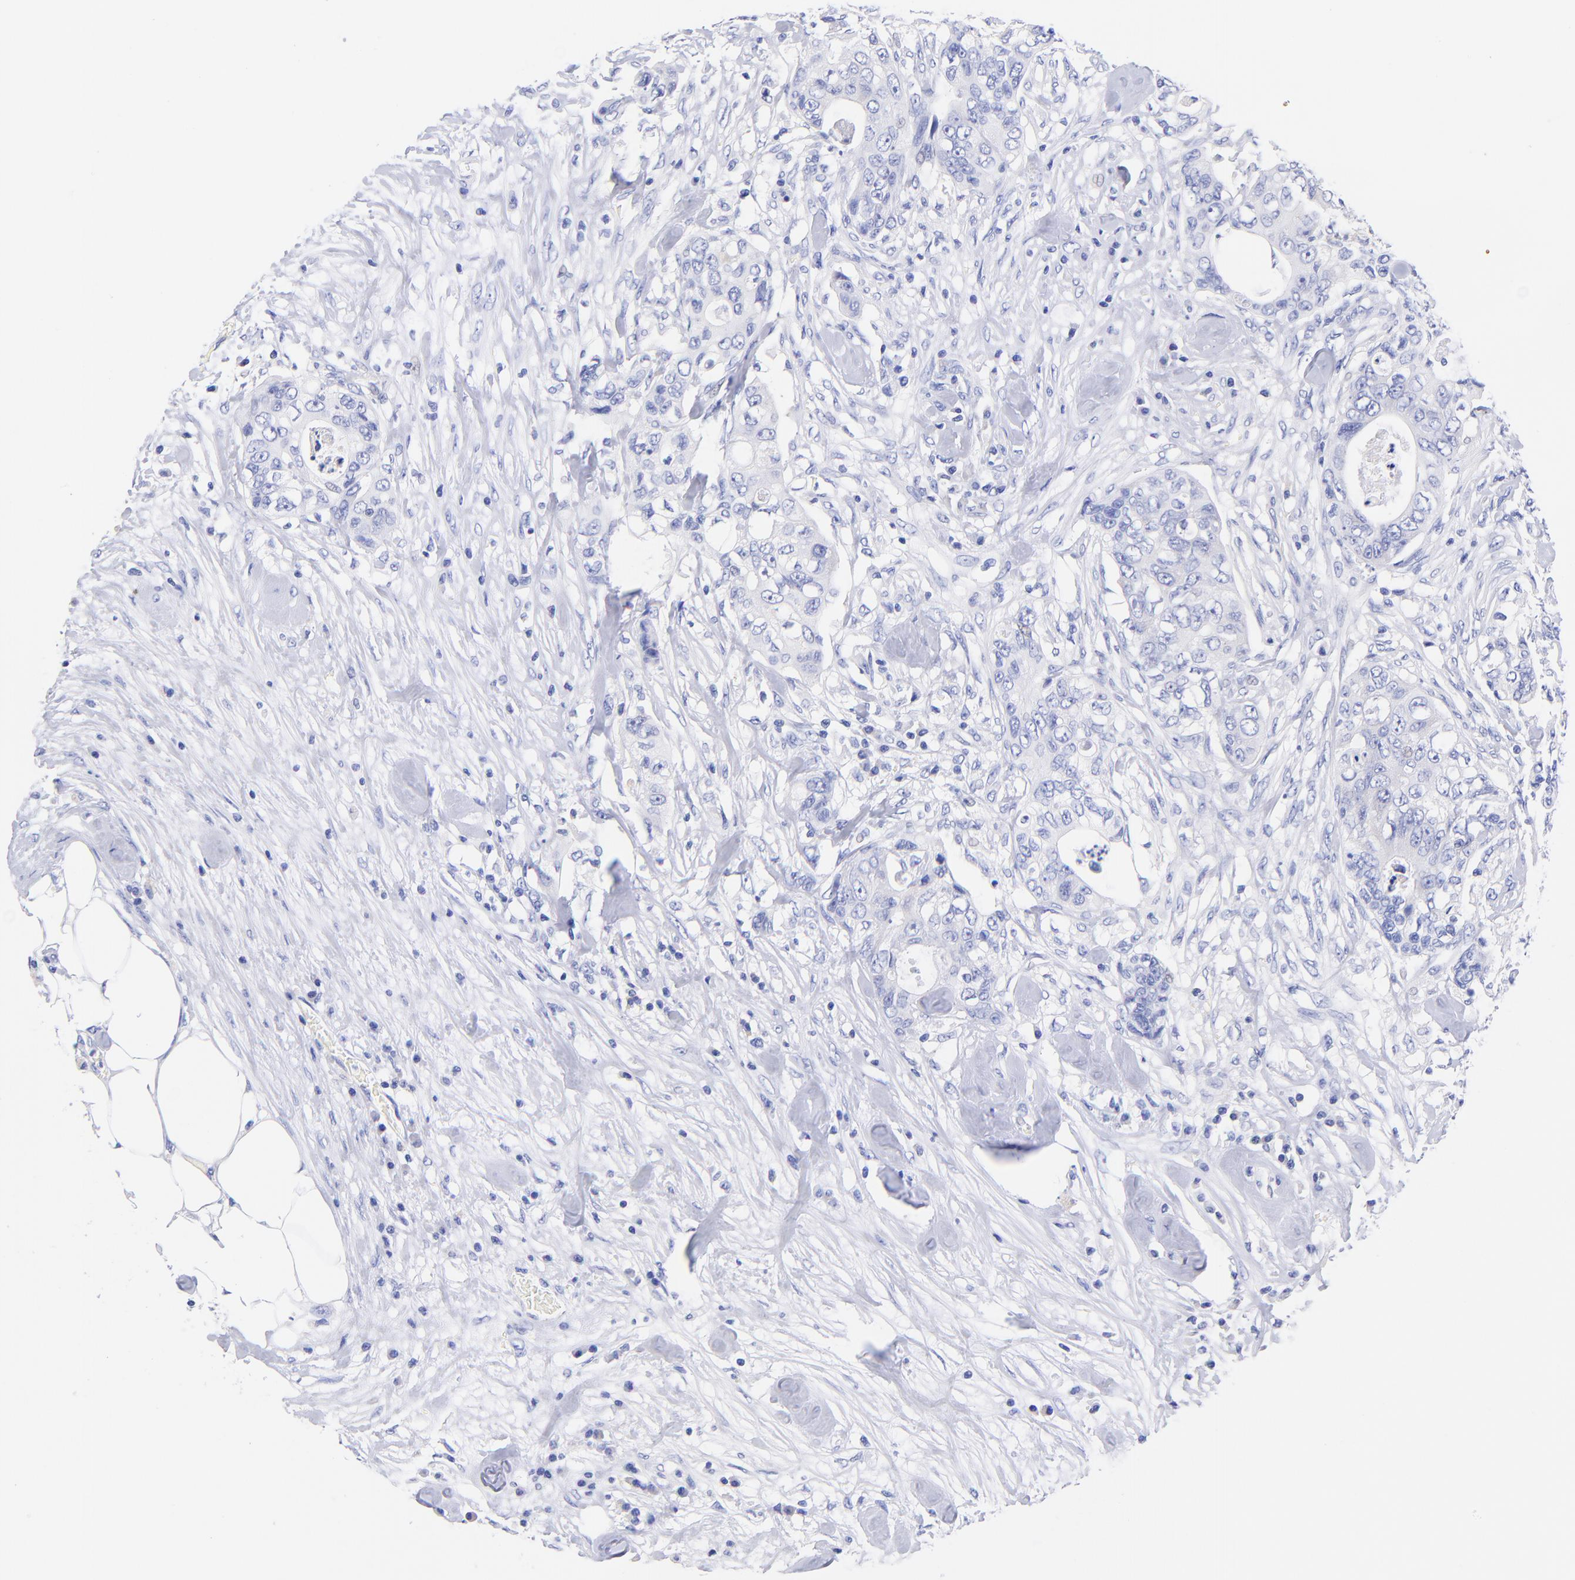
{"staining": {"intensity": "negative", "quantity": "none", "location": "none"}, "tissue": "colorectal cancer", "cell_type": "Tumor cells", "image_type": "cancer", "snomed": [{"axis": "morphology", "description": "Adenocarcinoma, NOS"}, {"axis": "topography", "description": "Rectum"}], "caption": "The micrograph reveals no significant expression in tumor cells of adenocarcinoma (colorectal).", "gene": "GPHN", "patient": {"sex": "female", "age": 57}}